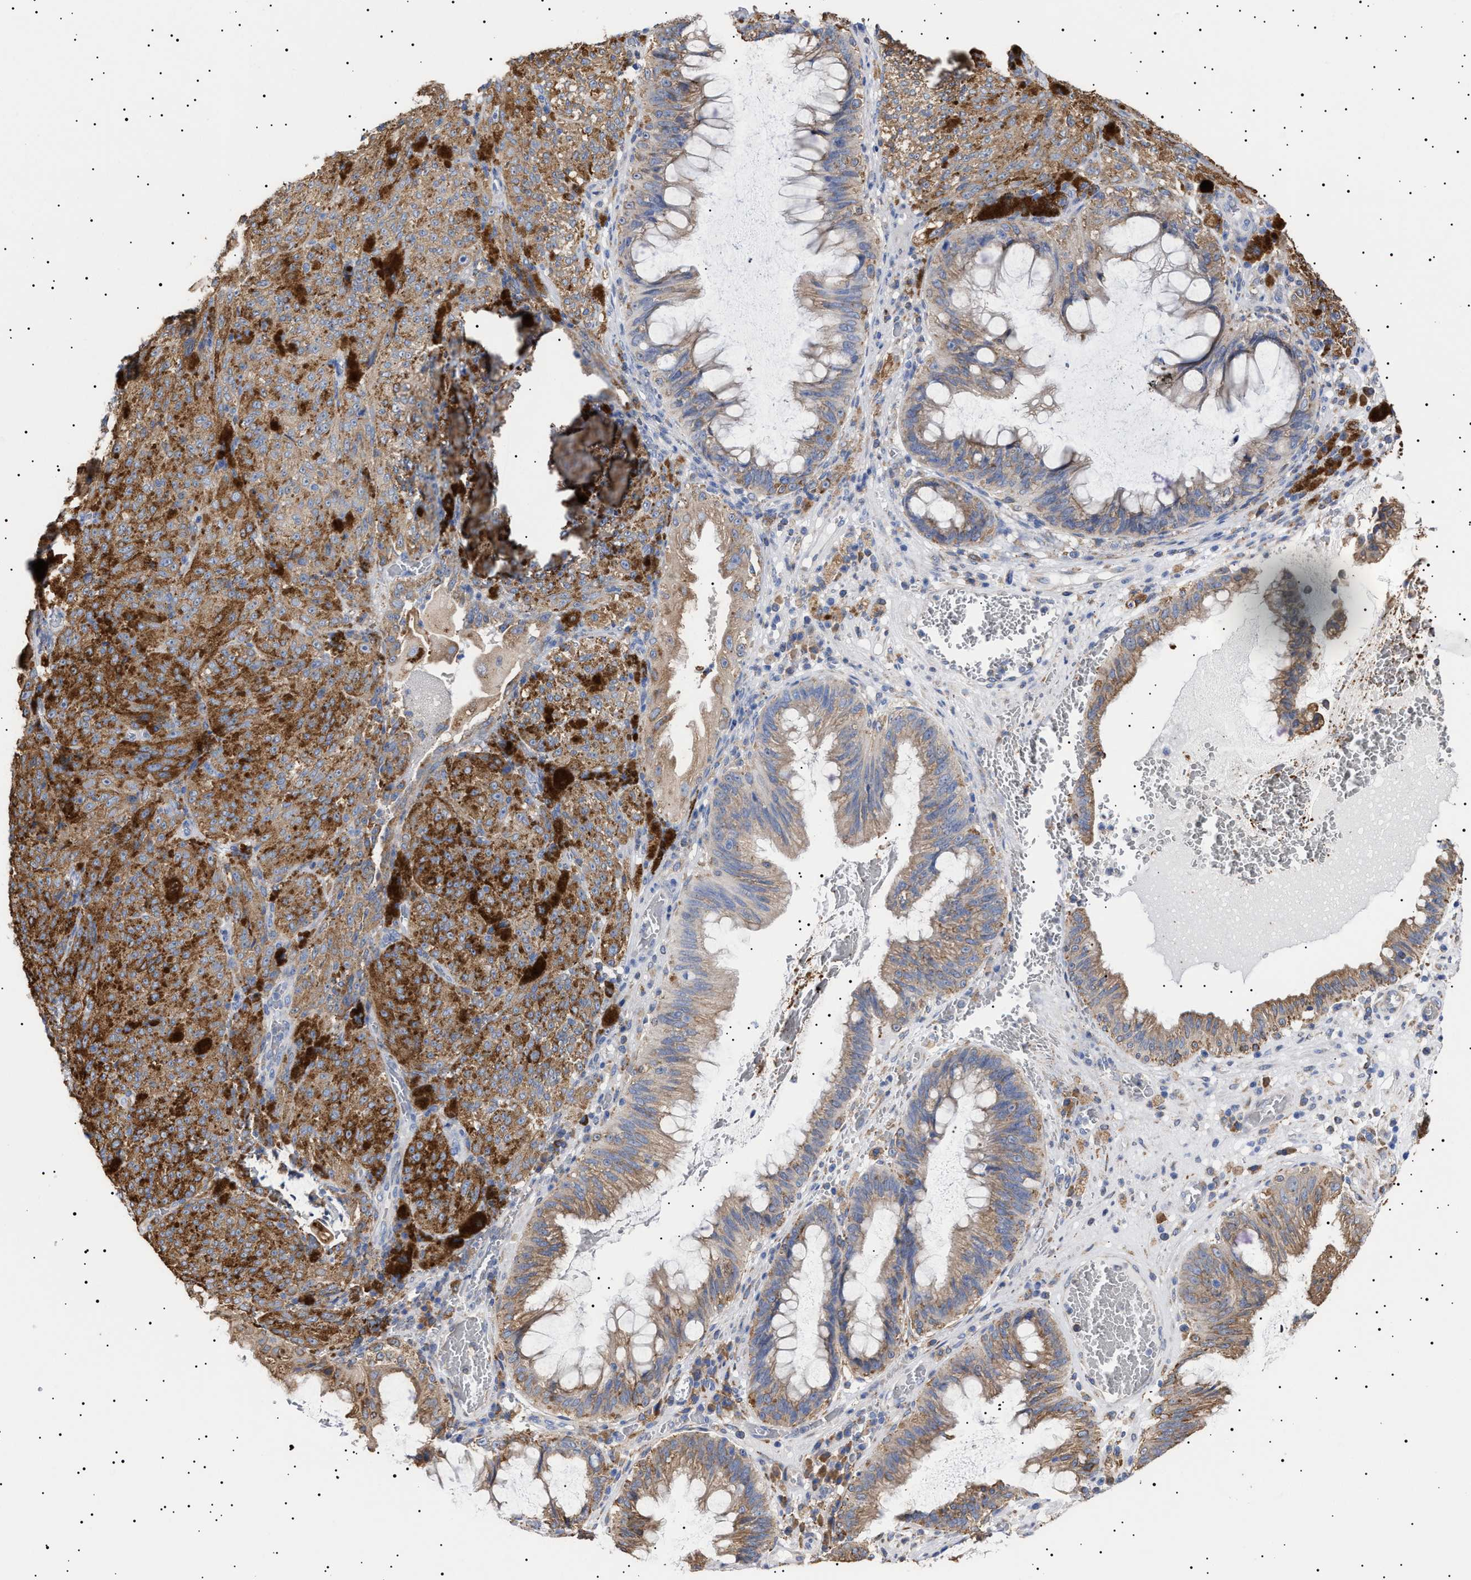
{"staining": {"intensity": "moderate", "quantity": ">75%", "location": "cytoplasmic/membranous"}, "tissue": "melanoma", "cell_type": "Tumor cells", "image_type": "cancer", "snomed": [{"axis": "morphology", "description": "Malignant melanoma, NOS"}, {"axis": "topography", "description": "Rectum"}], "caption": "A micrograph of malignant melanoma stained for a protein reveals moderate cytoplasmic/membranous brown staining in tumor cells.", "gene": "ERCC6L2", "patient": {"sex": "female", "age": 81}}